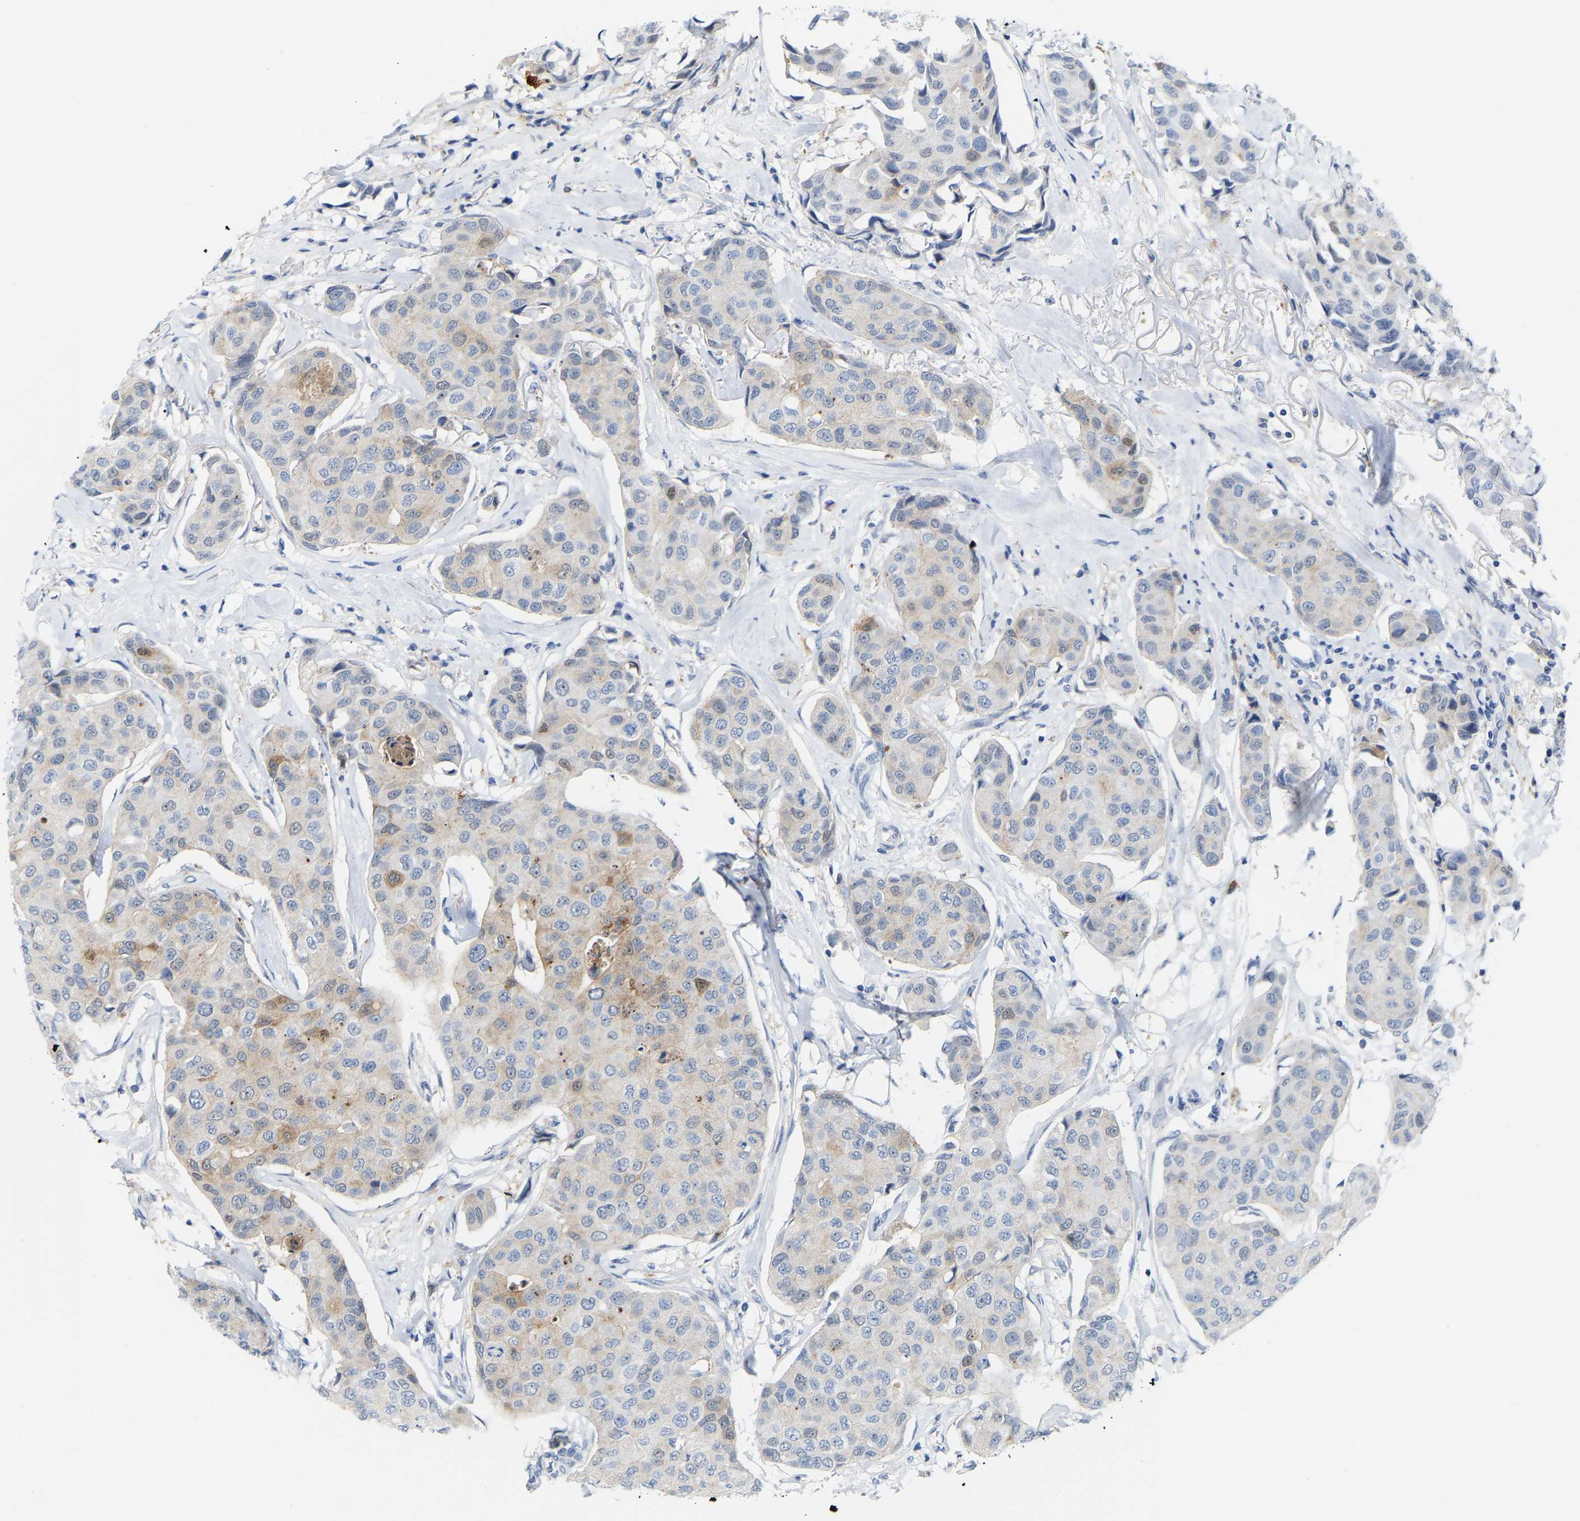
{"staining": {"intensity": "weak", "quantity": "<25%", "location": "cytoplasmic/membranous"}, "tissue": "breast cancer", "cell_type": "Tumor cells", "image_type": "cancer", "snomed": [{"axis": "morphology", "description": "Duct carcinoma"}, {"axis": "topography", "description": "Breast"}], "caption": "This is a photomicrograph of IHC staining of breast cancer, which shows no positivity in tumor cells. The staining is performed using DAB brown chromogen with nuclei counter-stained in using hematoxylin.", "gene": "ABTB2", "patient": {"sex": "female", "age": 80}}